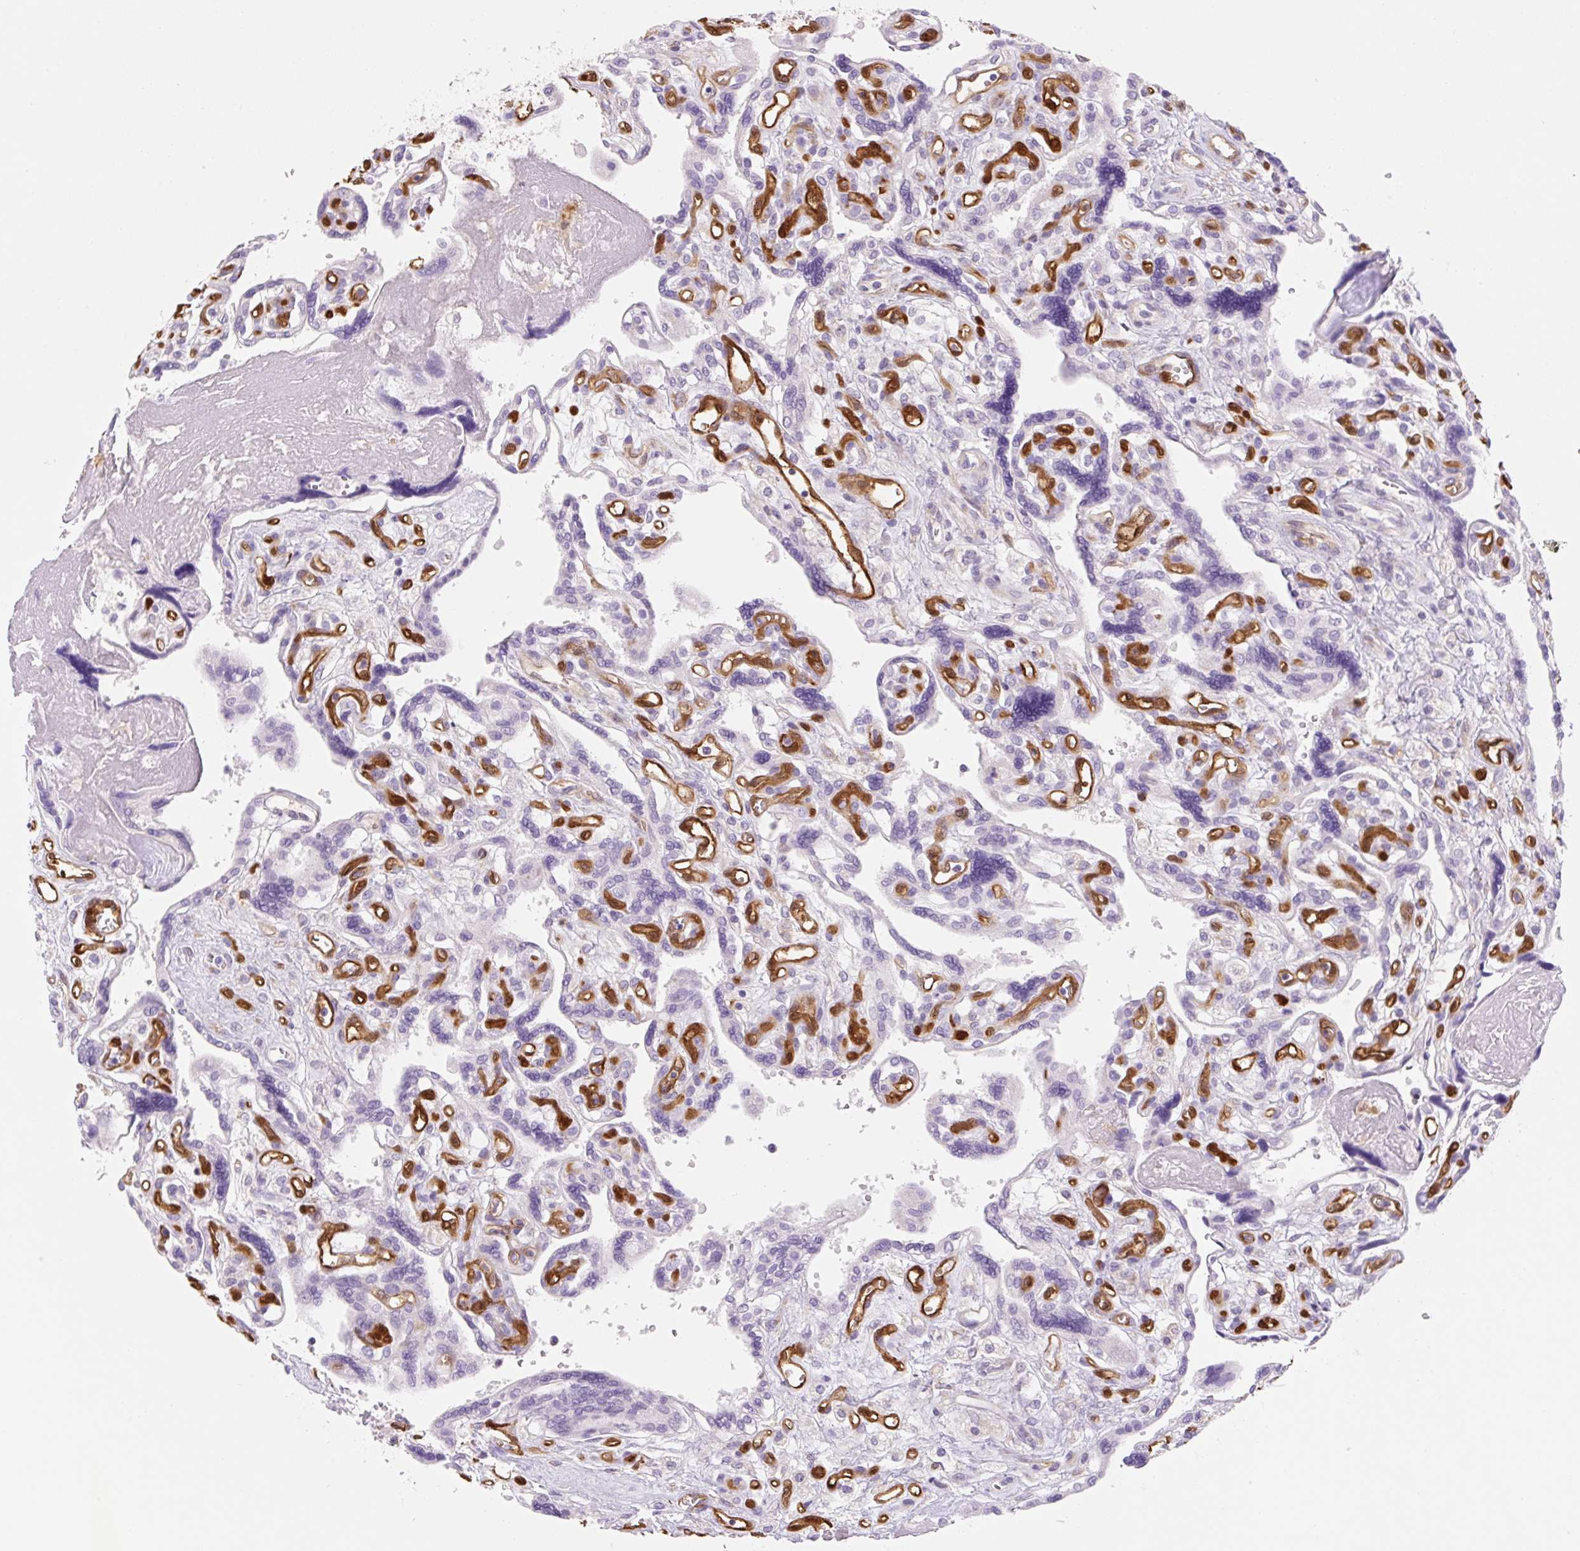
{"staining": {"intensity": "negative", "quantity": "none", "location": "none"}, "tissue": "placenta", "cell_type": "Trophoblastic cells", "image_type": "normal", "snomed": [{"axis": "morphology", "description": "Normal tissue, NOS"}, {"axis": "topography", "description": "Placenta"}], "caption": "The image displays no staining of trophoblastic cells in benign placenta.", "gene": "FABP5", "patient": {"sex": "female", "age": 39}}